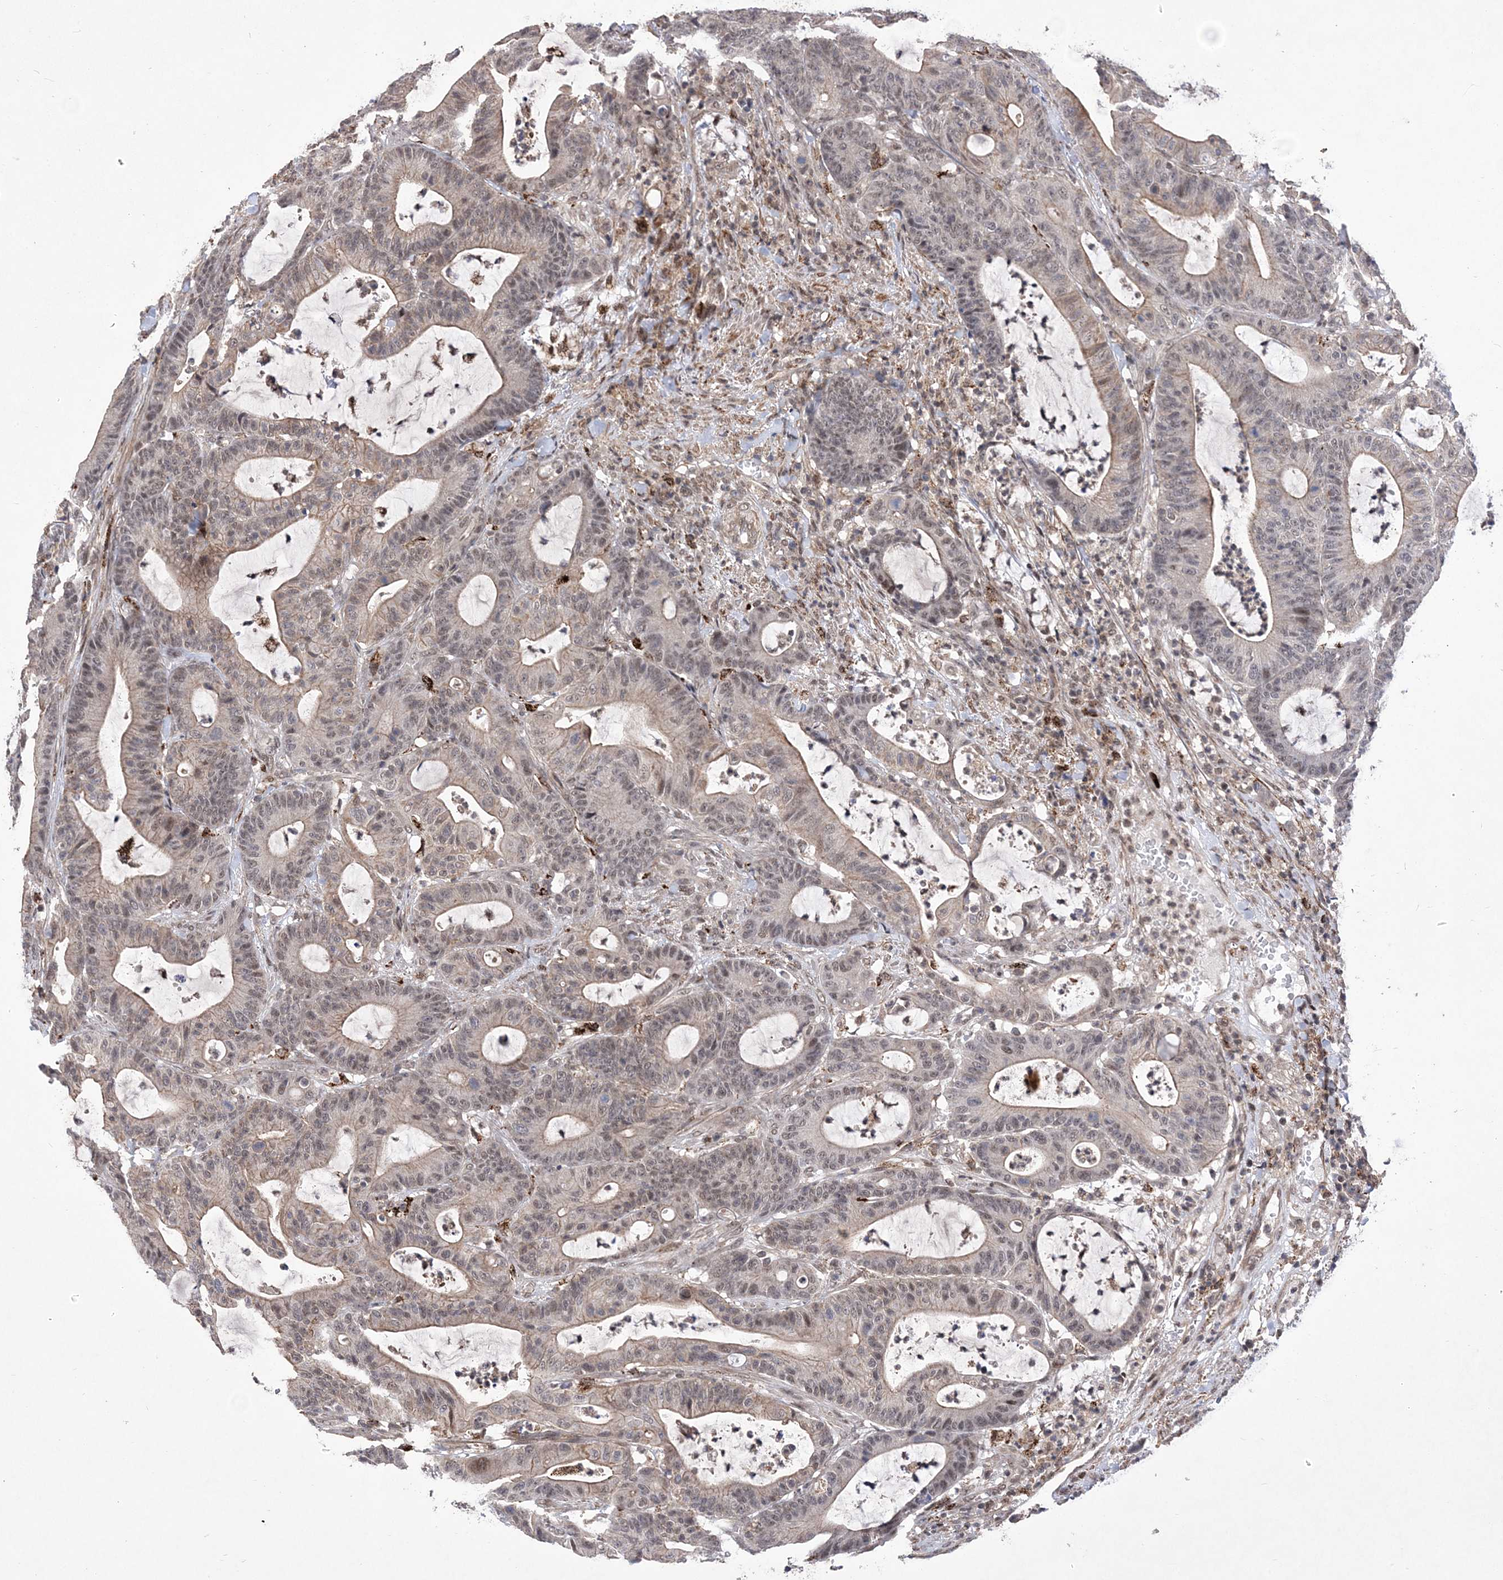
{"staining": {"intensity": "weak", "quantity": ">75%", "location": "cytoplasmic/membranous,nuclear"}, "tissue": "colorectal cancer", "cell_type": "Tumor cells", "image_type": "cancer", "snomed": [{"axis": "morphology", "description": "Adenocarcinoma, NOS"}, {"axis": "topography", "description": "Colon"}], "caption": "This is an image of immunohistochemistry staining of colorectal adenocarcinoma, which shows weak staining in the cytoplasmic/membranous and nuclear of tumor cells.", "gene": "BOD1L1", "patient": {"sex": "female", "age": 84}}